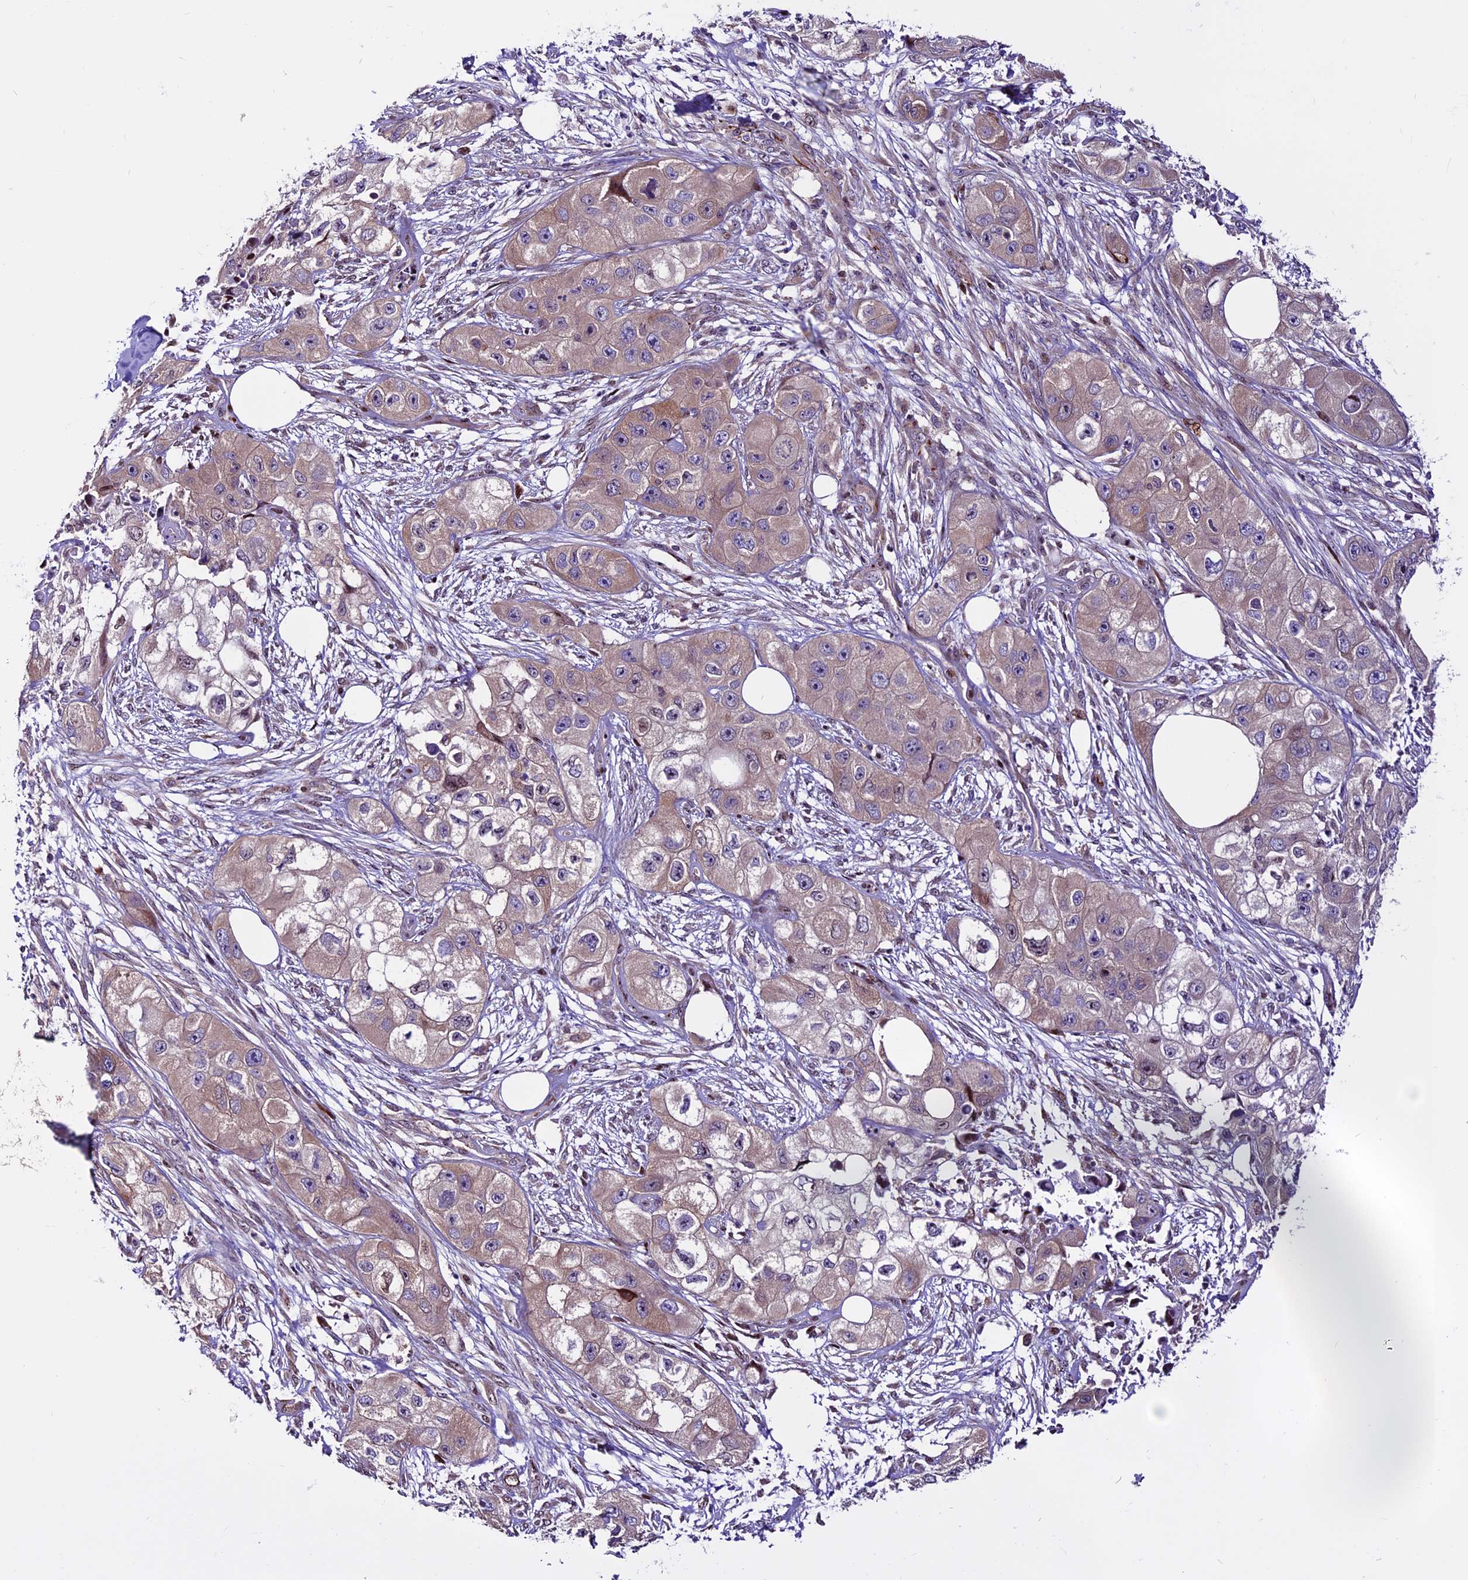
{"staining": {"intensity": "weak", "quantity": "25%-75%", "location": "cytoplasmic/membranous"}, "tissue": "skin cancer", "cell_type": "Tumor cells", "image_type": "cancer", "snomed": [{"axis": "morphology", "description": "Squamous cell carcinoma, NOS"}, {"axis": "topography", "description": "Skin"}, {"axis": "topography", "description": "Subcutis"}], "caption": "The immunohistochemical stain highlights weak cytoplasmic/membranous staining in tumor cells of squamous cell carcinoma (skin) tissue.", "gene": "RINL", "patient": {"sex": "male", "age": 73}}